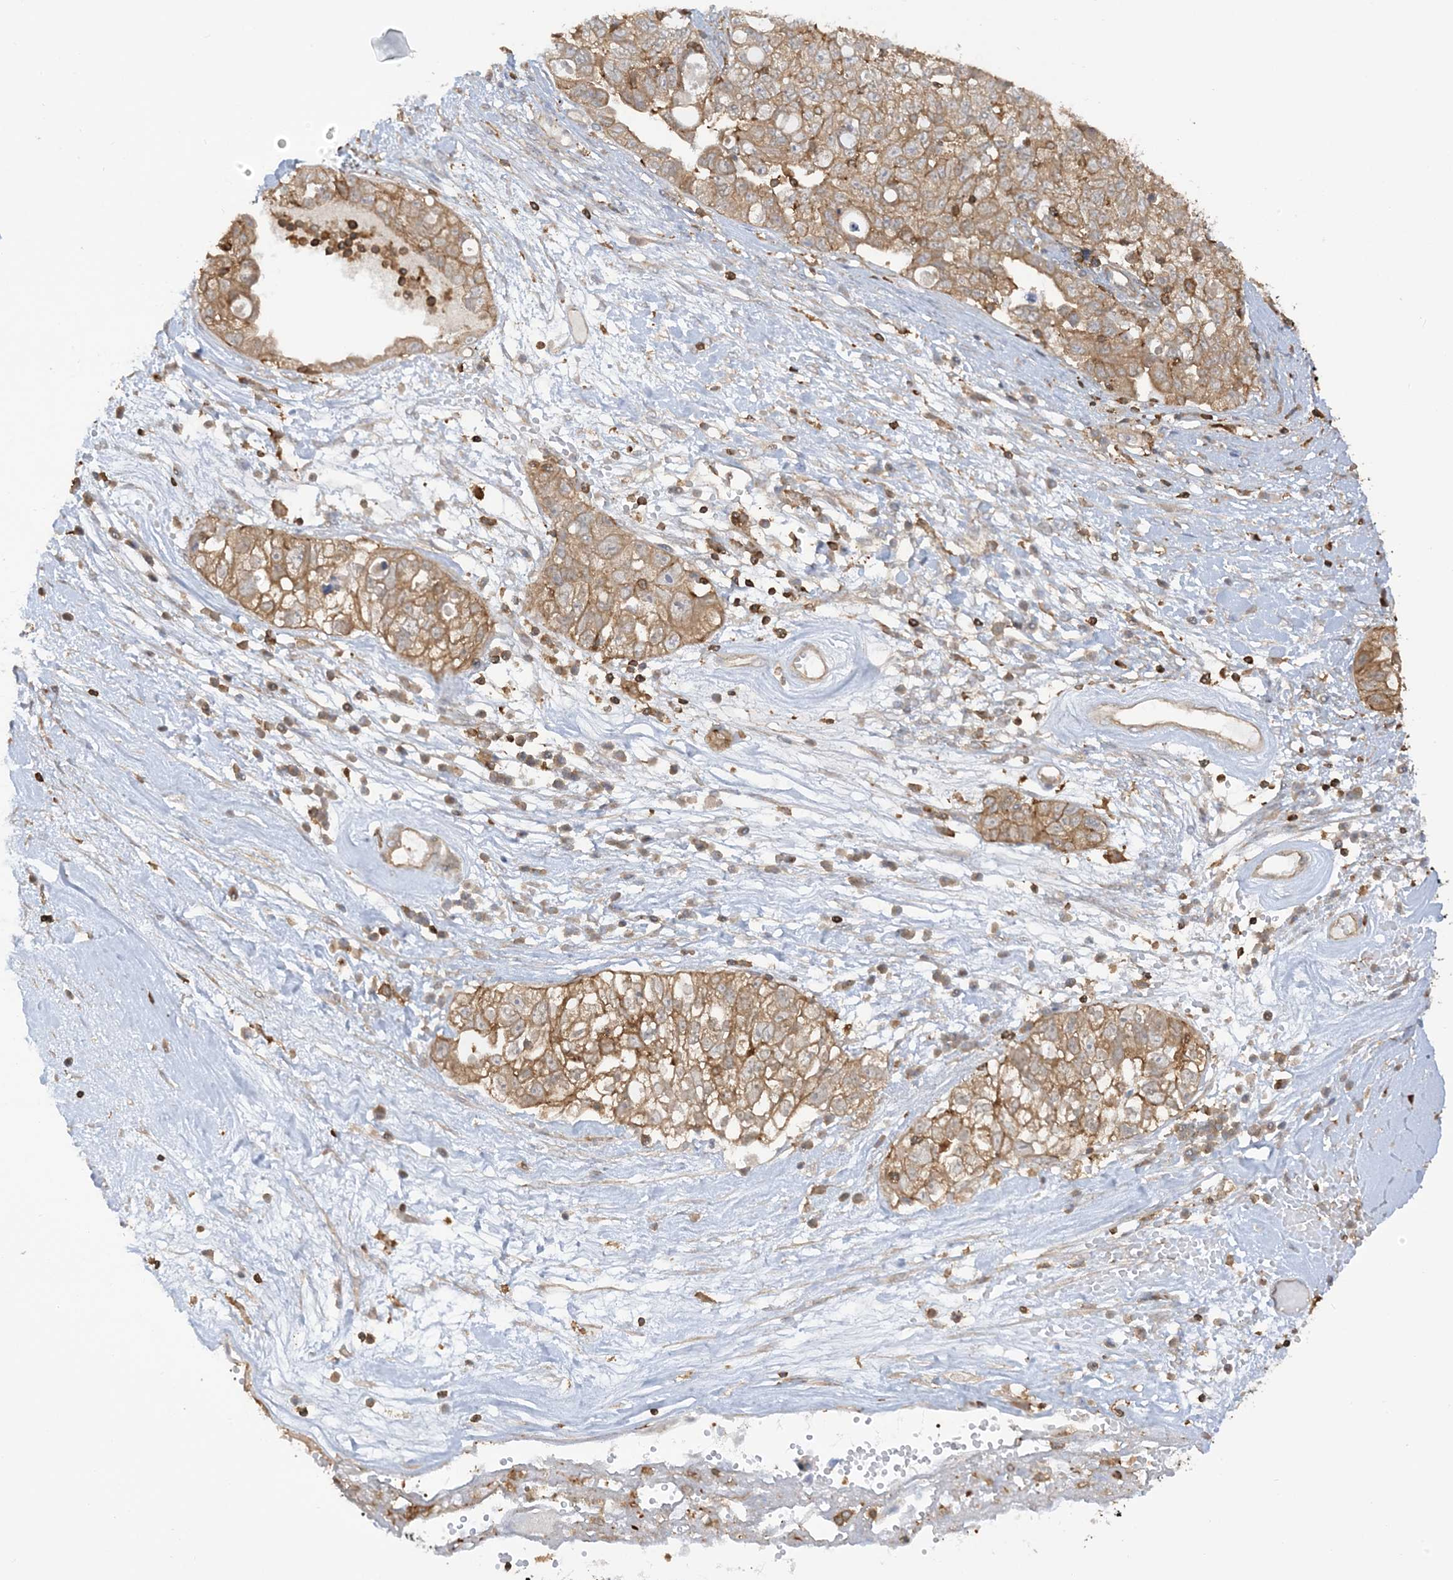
{"staining": {"intensity": "moderate", "quantity": ">75%", "location": "cytoplasmic/membranous"}, "tissue": "ovarian cancer", "cell_type": "Tumor cells", "image_type": "cancer", "snomed": [{"axis": "morphology", "description": "Carcinoma, NOS"}, {"axis": "morphology", "description": "Cystadenocarcinoma, serous, NOS"}, {"axis": "topography", "description": "Ovary"}], "caption": "Serous cystadenocarcinoma (ovarian) was stained to show a protein in brown. There is medium levels of moderate cytoplasmic/membranous staining in about >75% of tumor cells.", "gene": "CAPZB", "patient": {"sex": "female", "age": 69}}